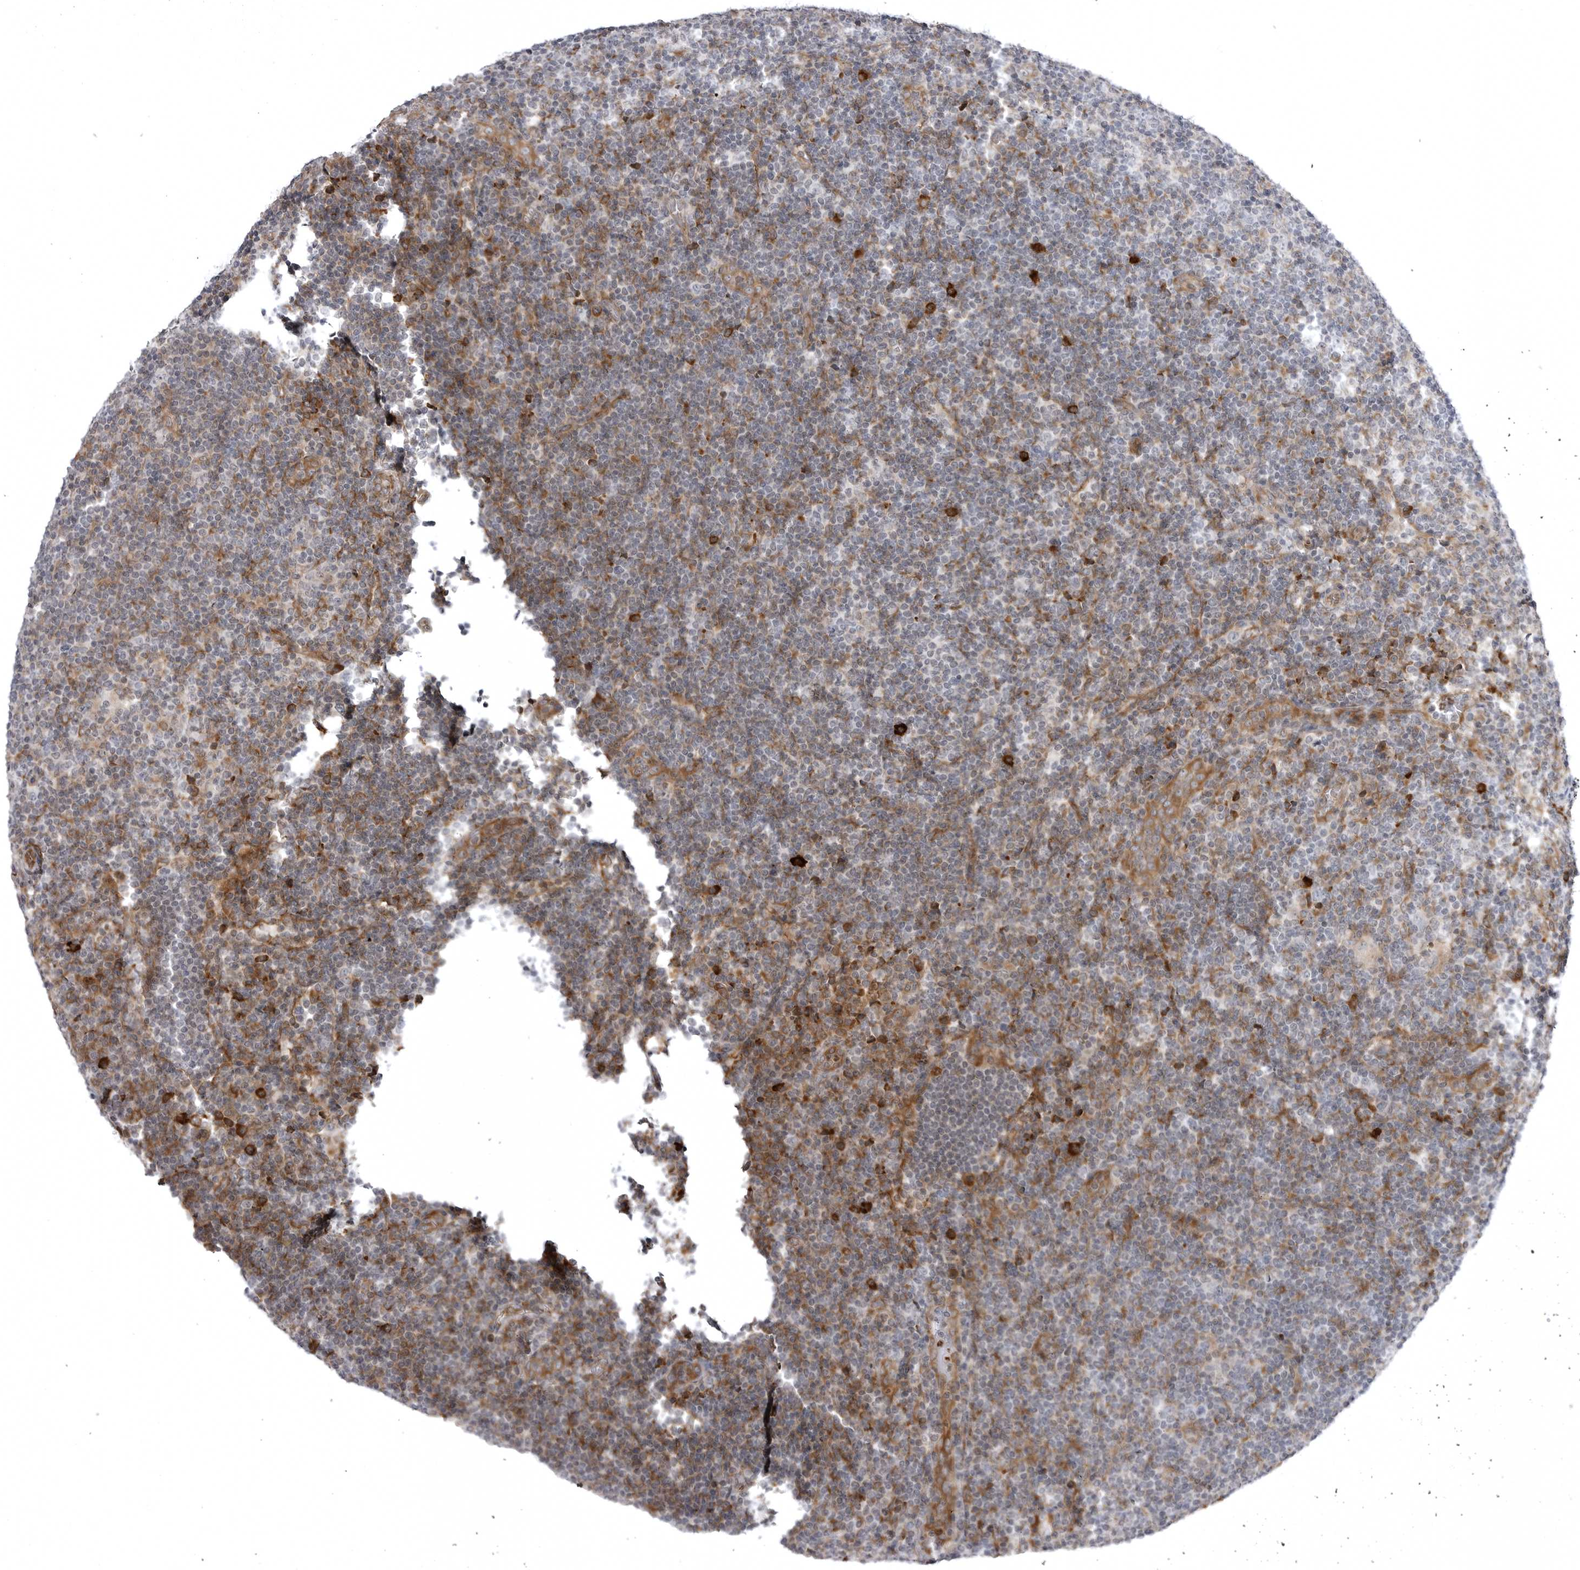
{"staining": {"intensity": "weak", "quantity": "<25%", "location": "cytoplasmic/membranous"}, "tissue": "lymphoma", "cell_type": "Tumor cells", "image_type": "cancer", "snomed": [{"axis": "morphology", "description": "Hodgkin's disease, NOS"}, {"axis": "topography", "description": "Lymph node"}], "caption": "High magnification brightfield microscopy of Hodgkin's disease stained with DAB (brown) and counterstained with hematoxylin (blue): tumor cells show no significant staining.", "gene": "ARL5A", "patient": {"sex": "female", "age": 57}}